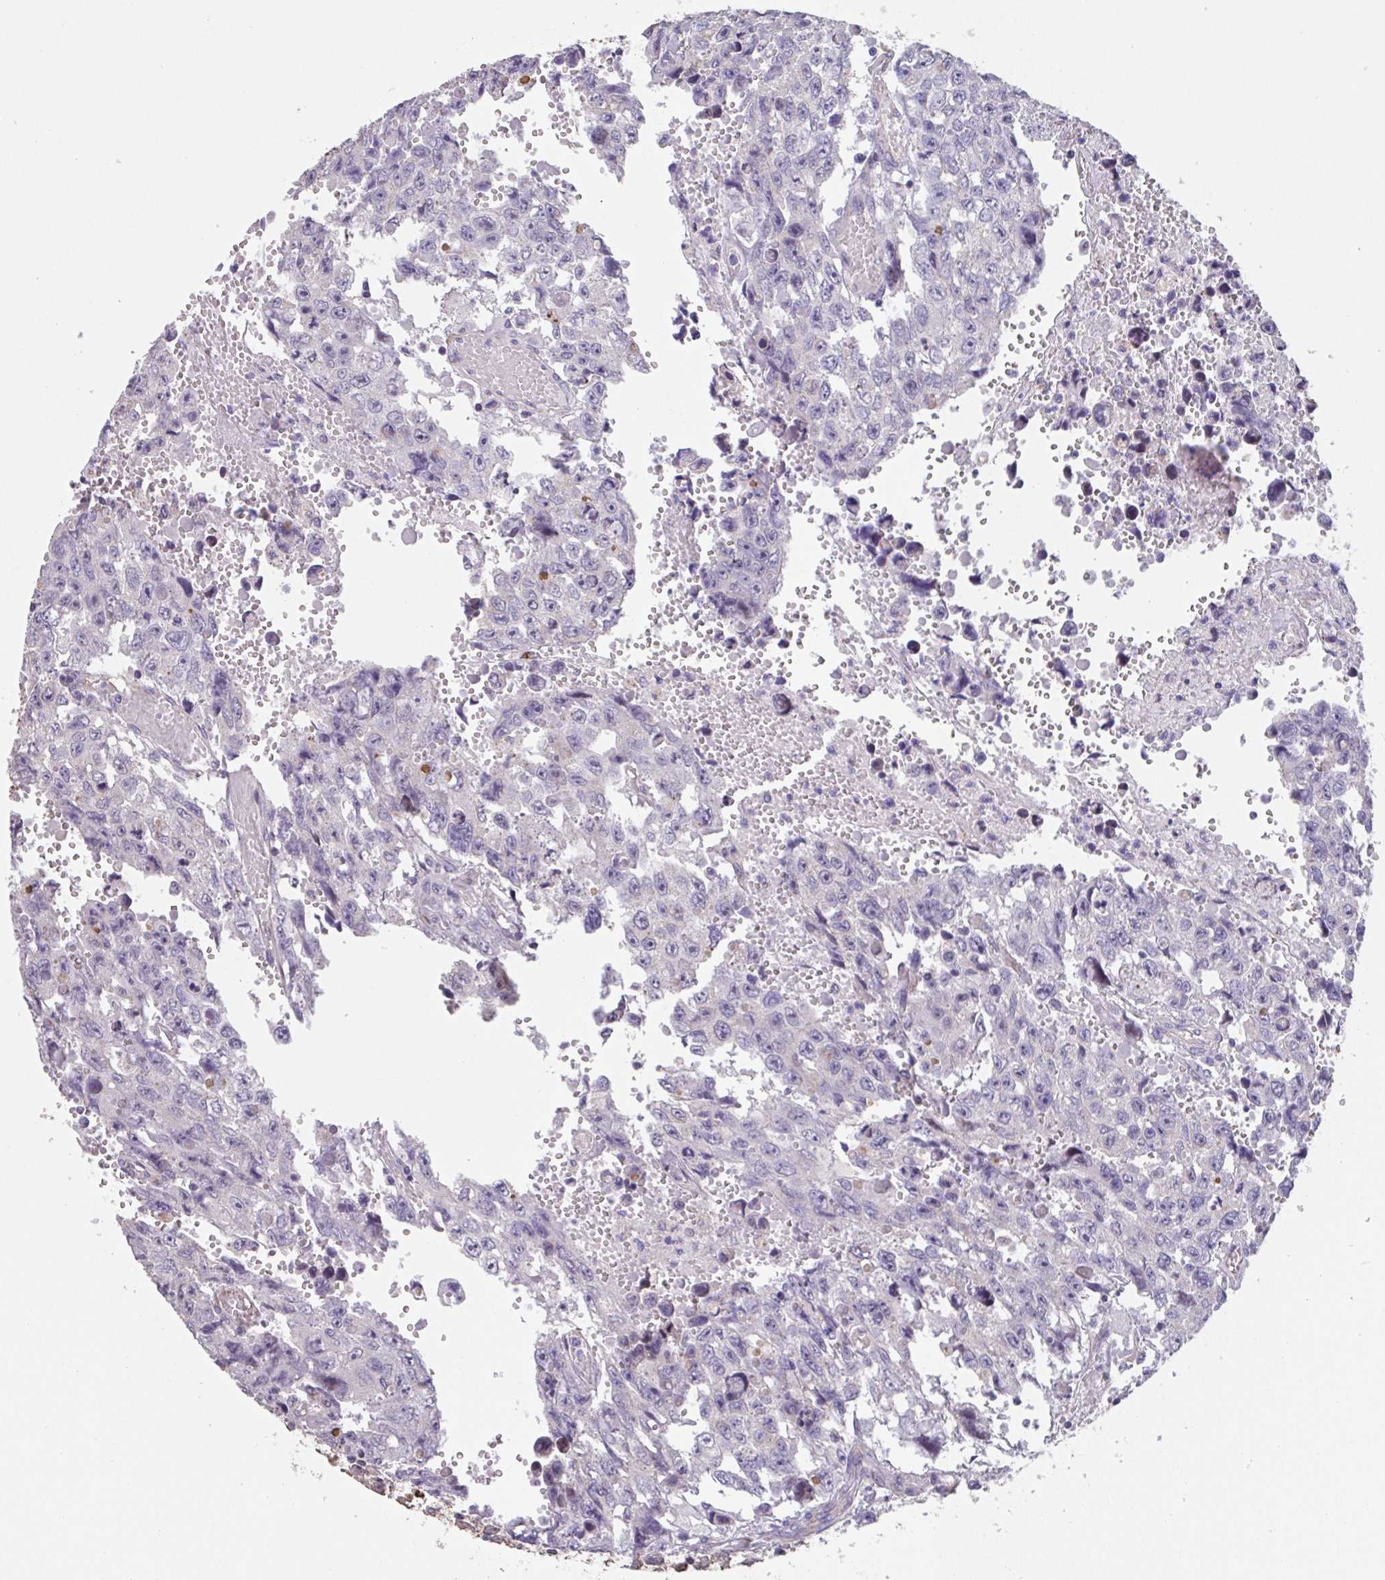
{"staining": {"intensity": "negative", "quantity": "none", "location": "none"}, "tissue": "testis cancer", "cell_type": "Tumor cells", "image_type": "cancer", "snomed": [{"axis": "morphology", "description": "Seminoma, NOS"}, {"axis": "topography", "description": "Testis"}], "caption": "Testis cancer (seminoma) was stained to show a protein in brown. There is no significant staining in tumor cells.", "gene": "RUNDC3B", "patient": {"sex": "male", "age": 26}}